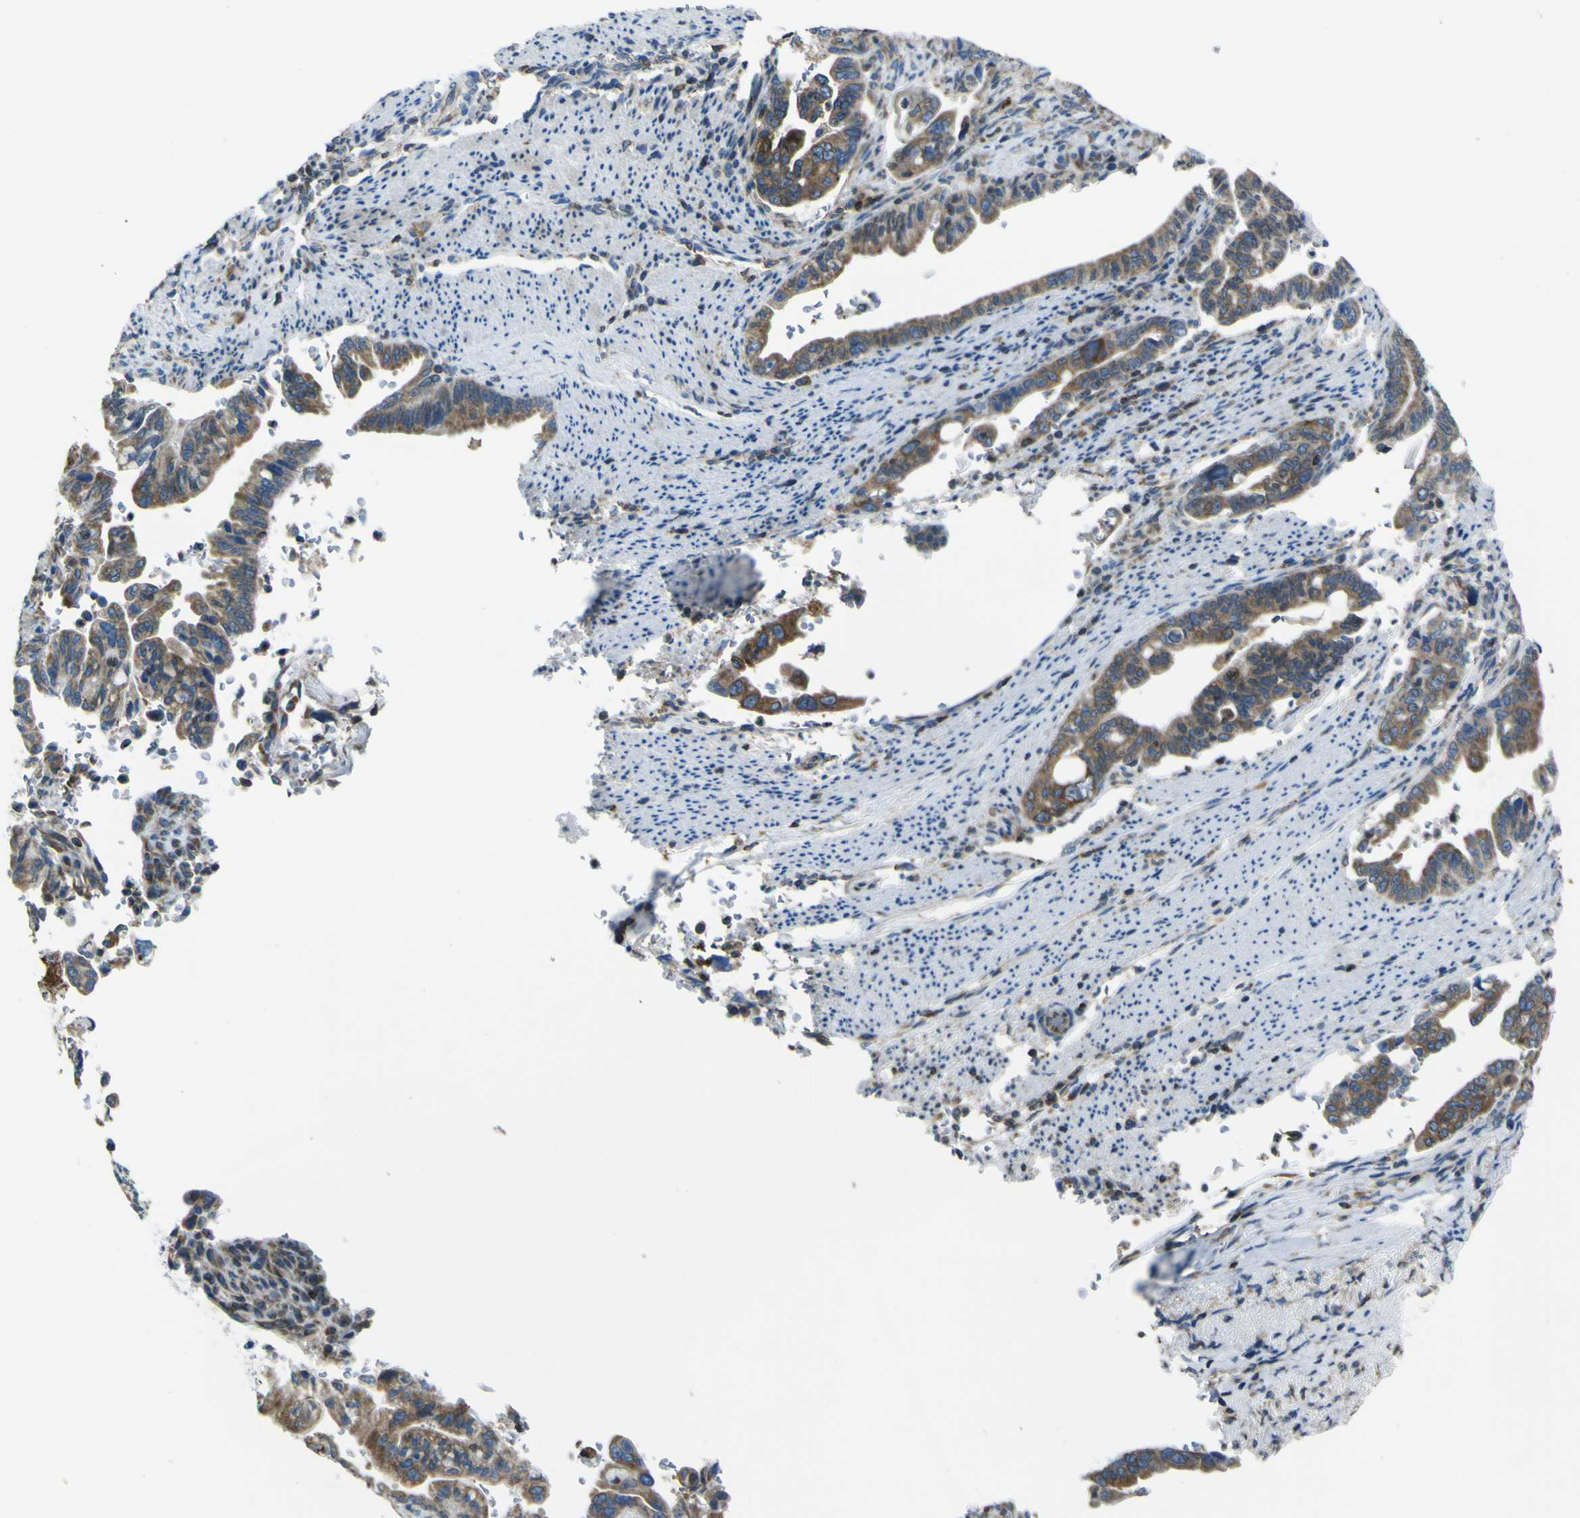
{"staining": {"intensity": "strong", "quantity": ">75%", "location": "cytoplasmic/membranous"}, "tissue": "pancreatic cancer", "cell_type": "Tumor cells", "image_type": "cancer", "snomed": [{"axis": "morphology", "description": "Adenocarcinoma, NOS"}, {"axis": "topography", "description": "Pancreas"}], "caption": "Immunohistochemical staining of human pancreatic cancer (adenocarcinoma) exhibits high levels of strong cytoplasmic/membranous protein positivity in about >75% of tumor cells.", "gene": "STIM1", "patient": {"sex": "male", "age": 70}}